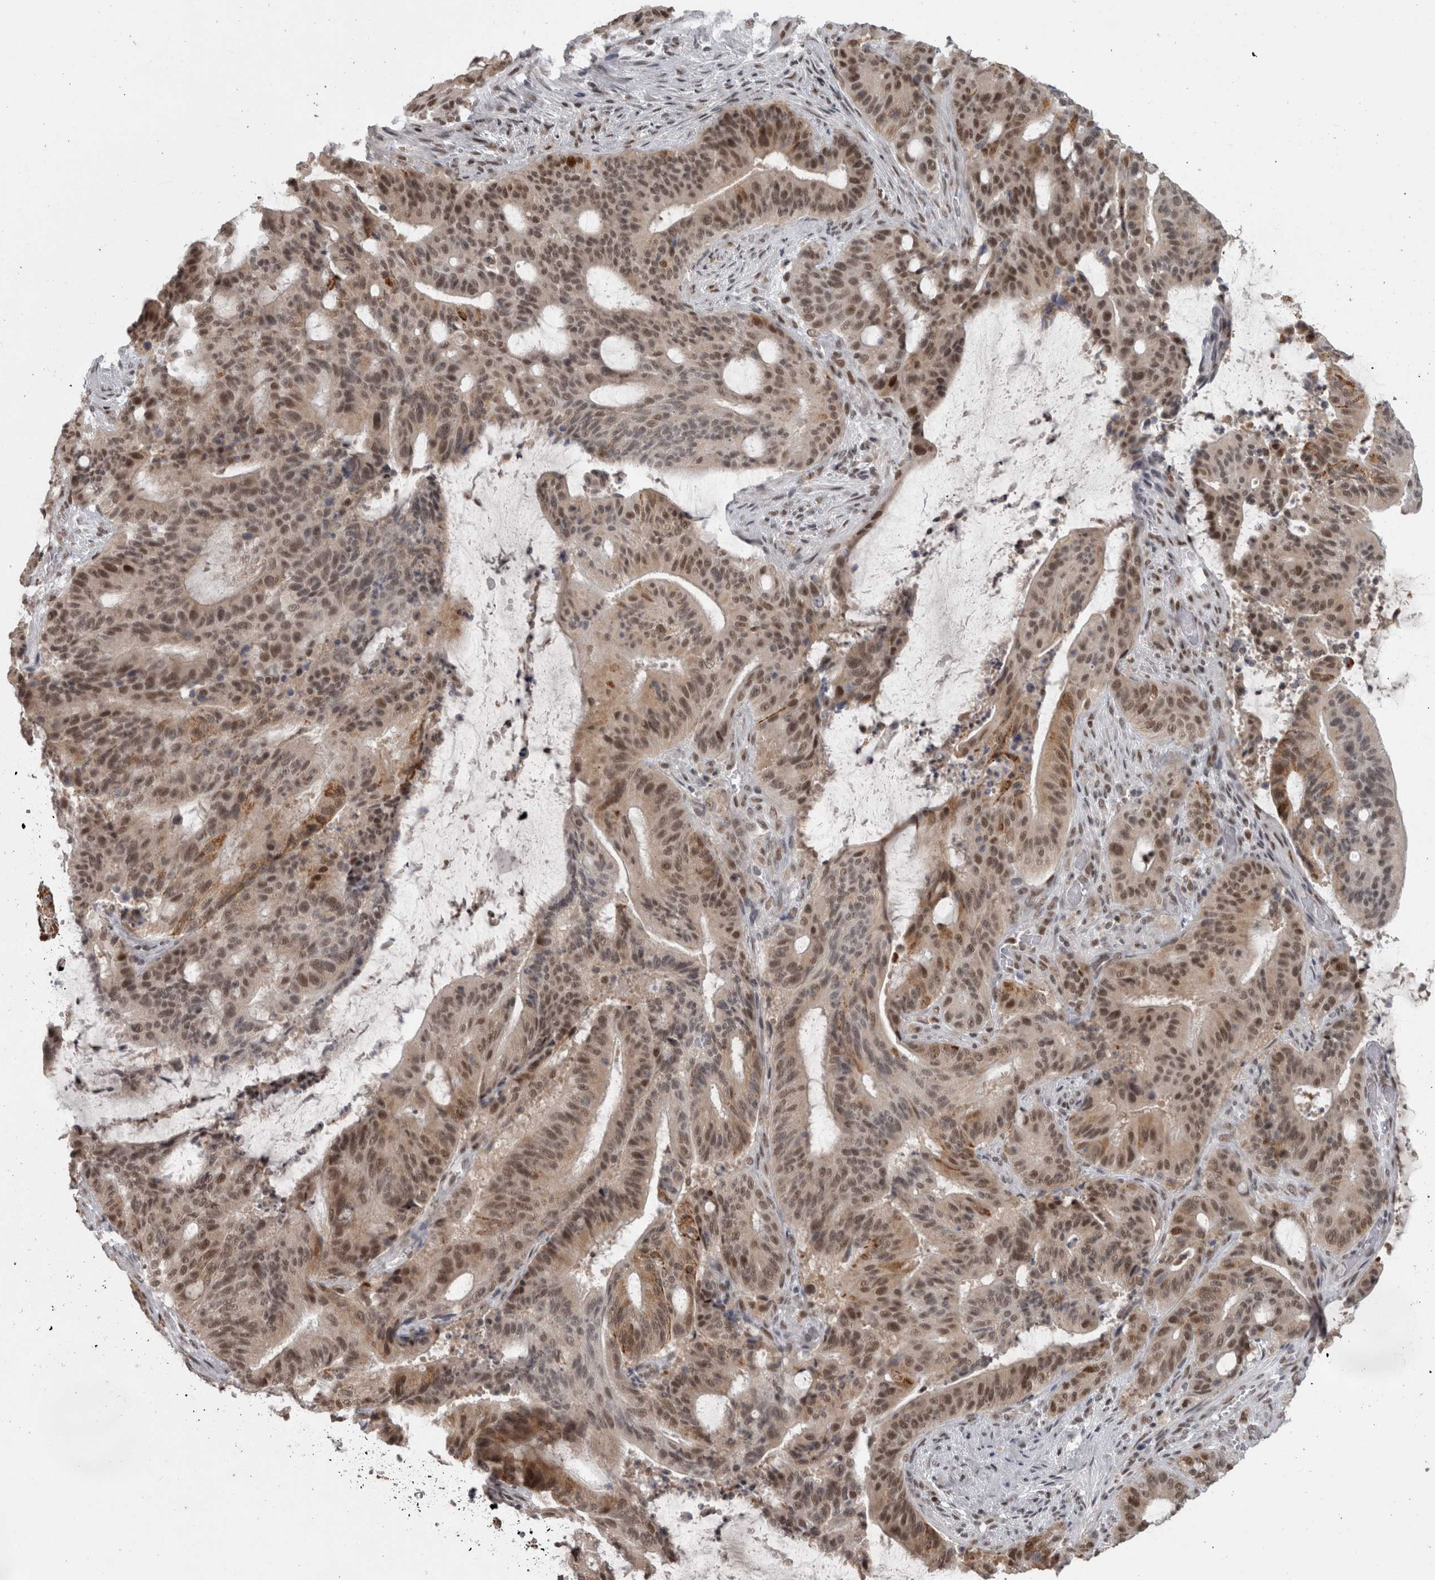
{"staining": {"intensity": "moderate", "quantity": ">75%", "location": "cytoplasmic/membranous,nuclear"}, "tissue": "liver cancer", "cell_type": "Tumor cells", "image_type": "cancer", "snomed": [{"axis": "morphology", "description": "Normal tissue, NOS"}, {"axis": "morphology", "description": "Cholangiocarcinoma"}, {"axis": "topography", "description": "Liver"}, {"axis": "topography", "description": "Peripheral nerve tissue"}], "caption": "This is a histology image of immunohistochemistry staining of liver cancer (cholangiocarcinoma), which shows moderate positivity in the cytoplasmic/membranous and nuclear of tumor cells.", "gene": "MICU3", "patient": {"sex": "female", "age": 73}}